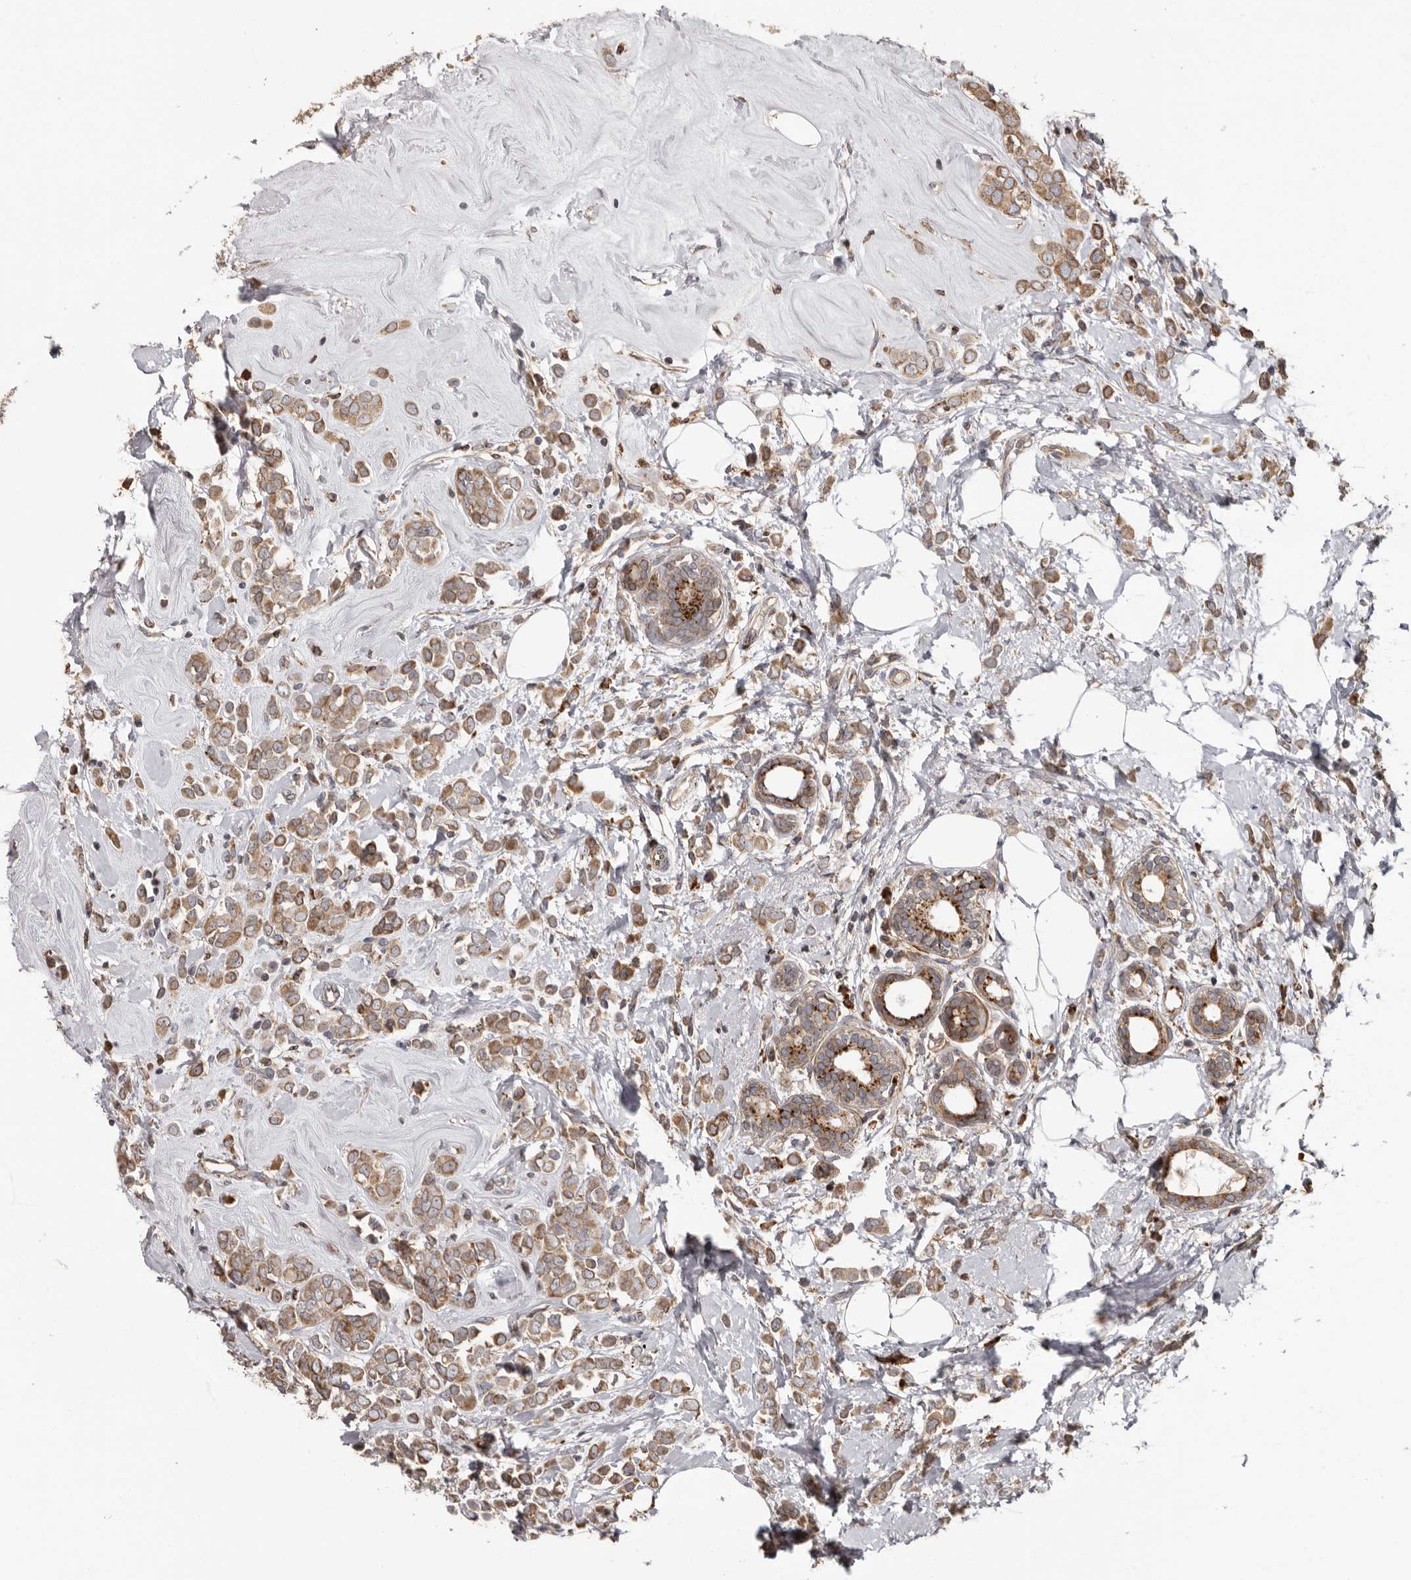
{"staining": {"intensity": "moderate", "quantity": ">75%", "location": "cytoplasmic/membranous"}, "tissue": "breast cancer", "cell_type": "Tumor cells", "image_type": "cancer", "snomed": [{"axis": "morphology", "description": "Lobular carcinoma"}, {"axis": "topography", "description": "Breast"}], "caption": "The histopathology image reveals staining of breast lobular carcinoma, revealing moderate cytoplasmic/membranous protein positivity (brown color) within tumor cells.", "gene": "NUP43", "patient": {"sex": "female", "age": 47}}